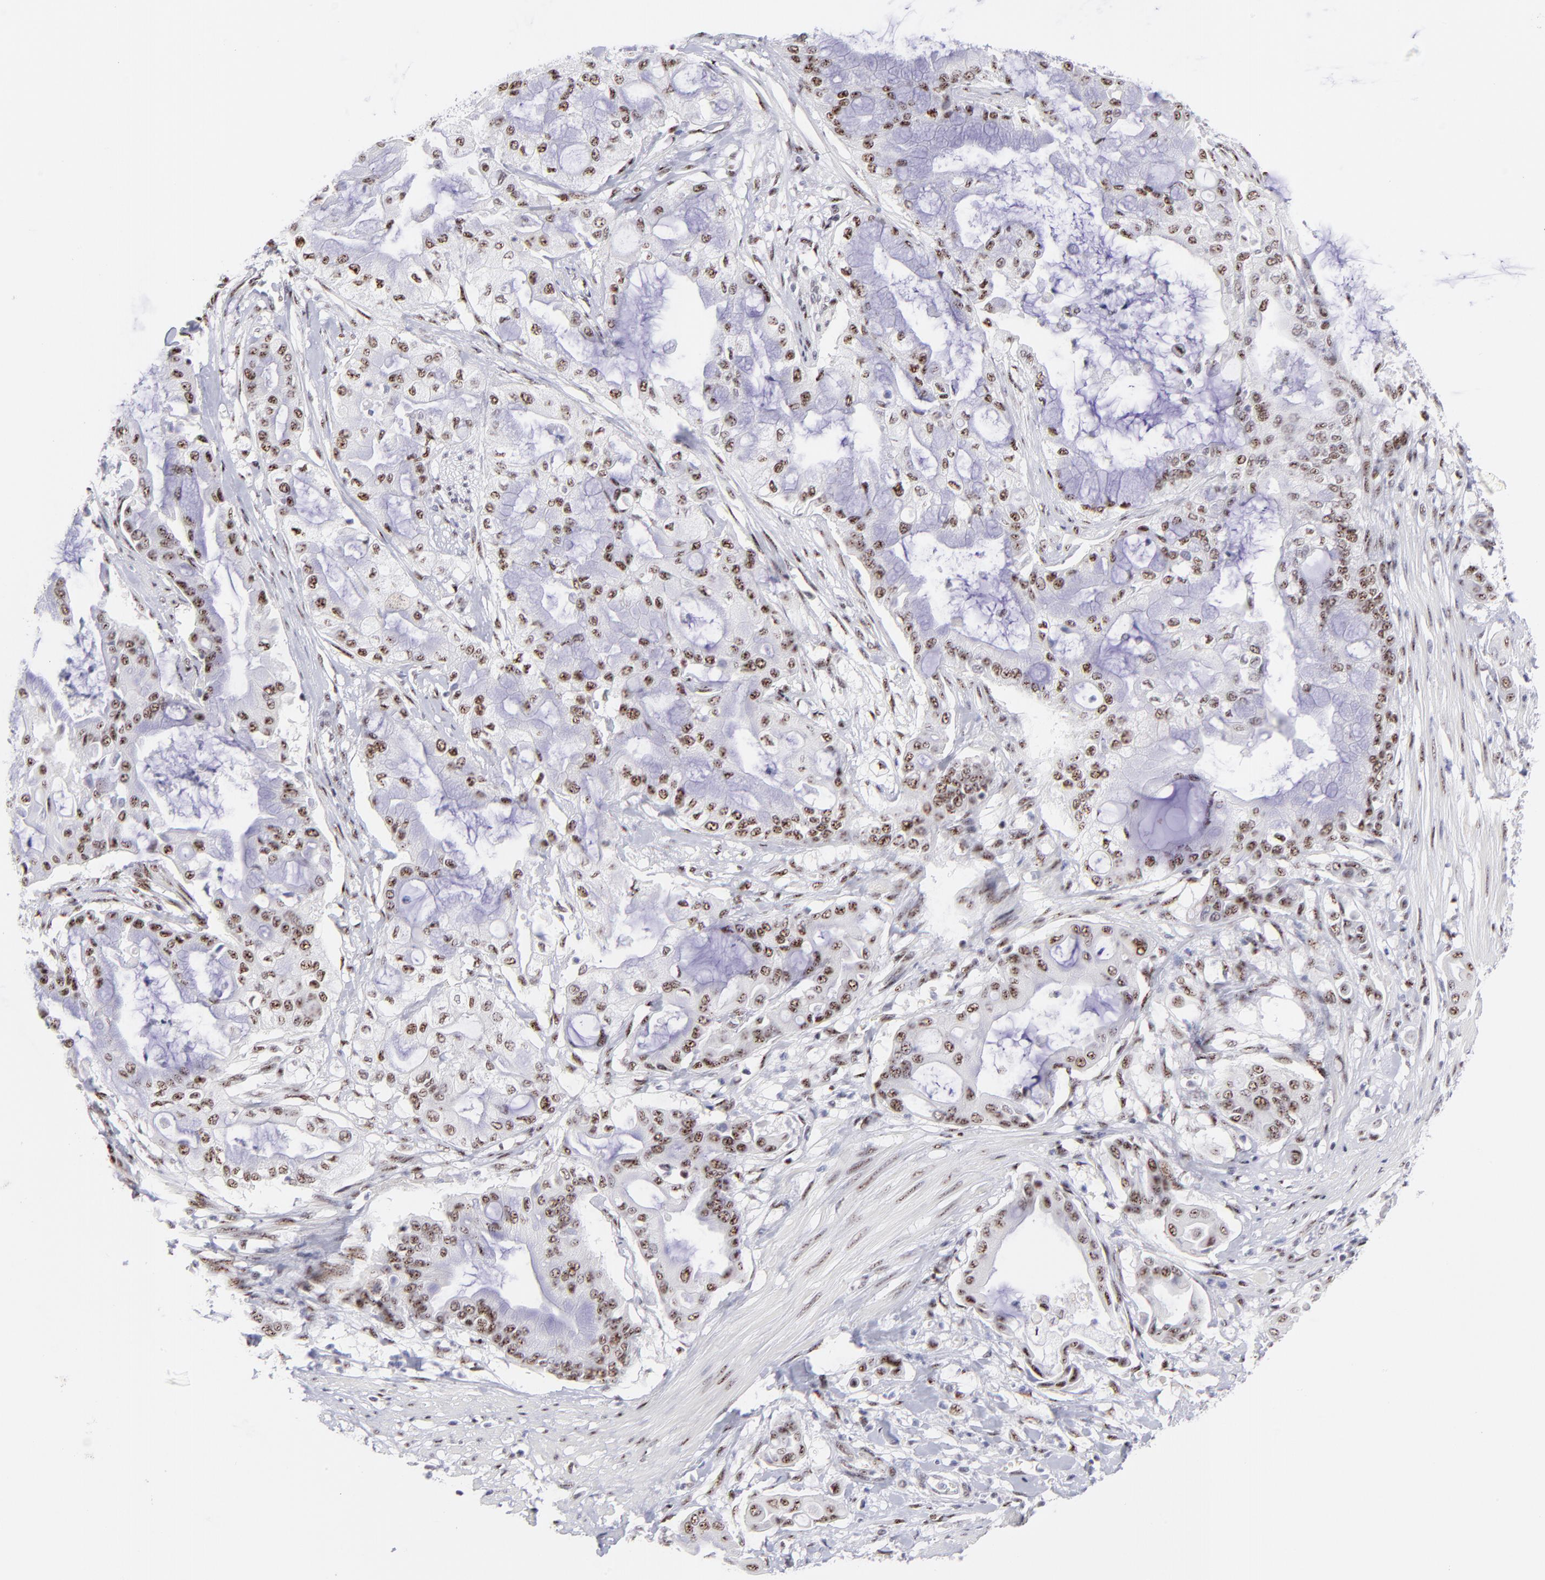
{"staining": {"intensity": "moderate", "quantity": ">75%", "location": "nuclear"}, "tissue": "pancreatic cancer", "cell_type": "Tumor cells", "image_type": "cancer", "snomed": [{"axis": "morphology", "description": "Adenocarcinoma, NOS"}, {"axis": "morphology", "description": "Adenocarcinoma, metastatic, NOS"}, {"axis": "topography", "description": "Lymph node"}, {"axis": "topography", "description": "Pancreas"}, {"axis": "topography", "description": "Duodenum"}], "caption": "Human pancreatic cancer stained for a protein (brown) demonstrates moderate nuclear positive staining in about >75% of tumor cells.", "gene": "CDC25C", "patient": {"sex": "female", "age": 64}}